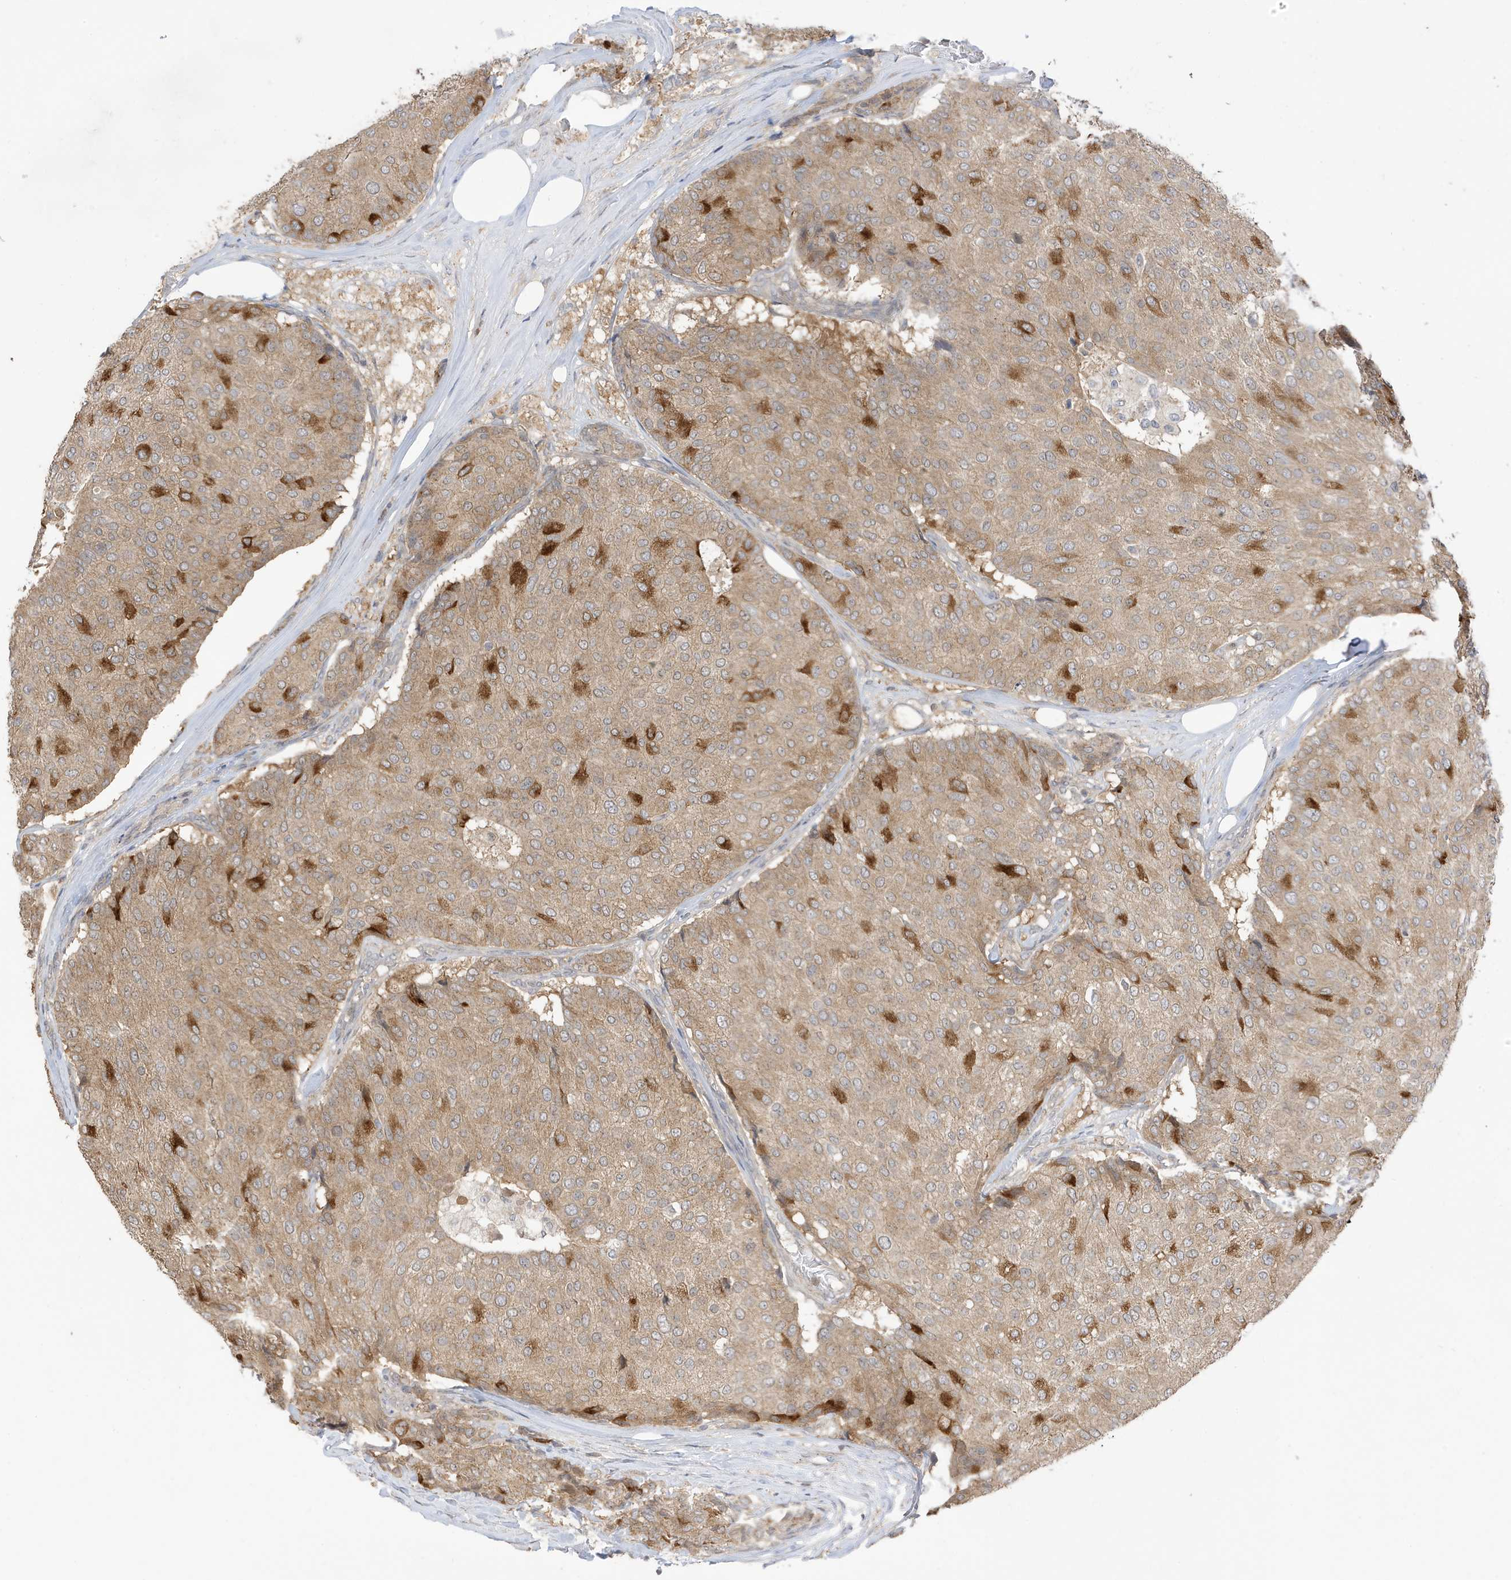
{"staining": {"intensity": "weak", "quantity": ">75%", "location": "cytoplasmic/membranous"}, "tissue": "breast cancer", "cell_type": "Tumor cells", "image_type": "cancer", "snomed": [{"axis": "morphology", "description": "Duct carcinoma"}, {"axis": "topography", "description": "Breast"}], "caption": "Approximately >75% of tumor cells in human breast invasive ductal carcinoma show weak cytoplasmic/membranous protein staining as visualized by brown immunohistochemical staining.", "gene": "TAB3", "patient": {"sex": "female", "age": 75}}